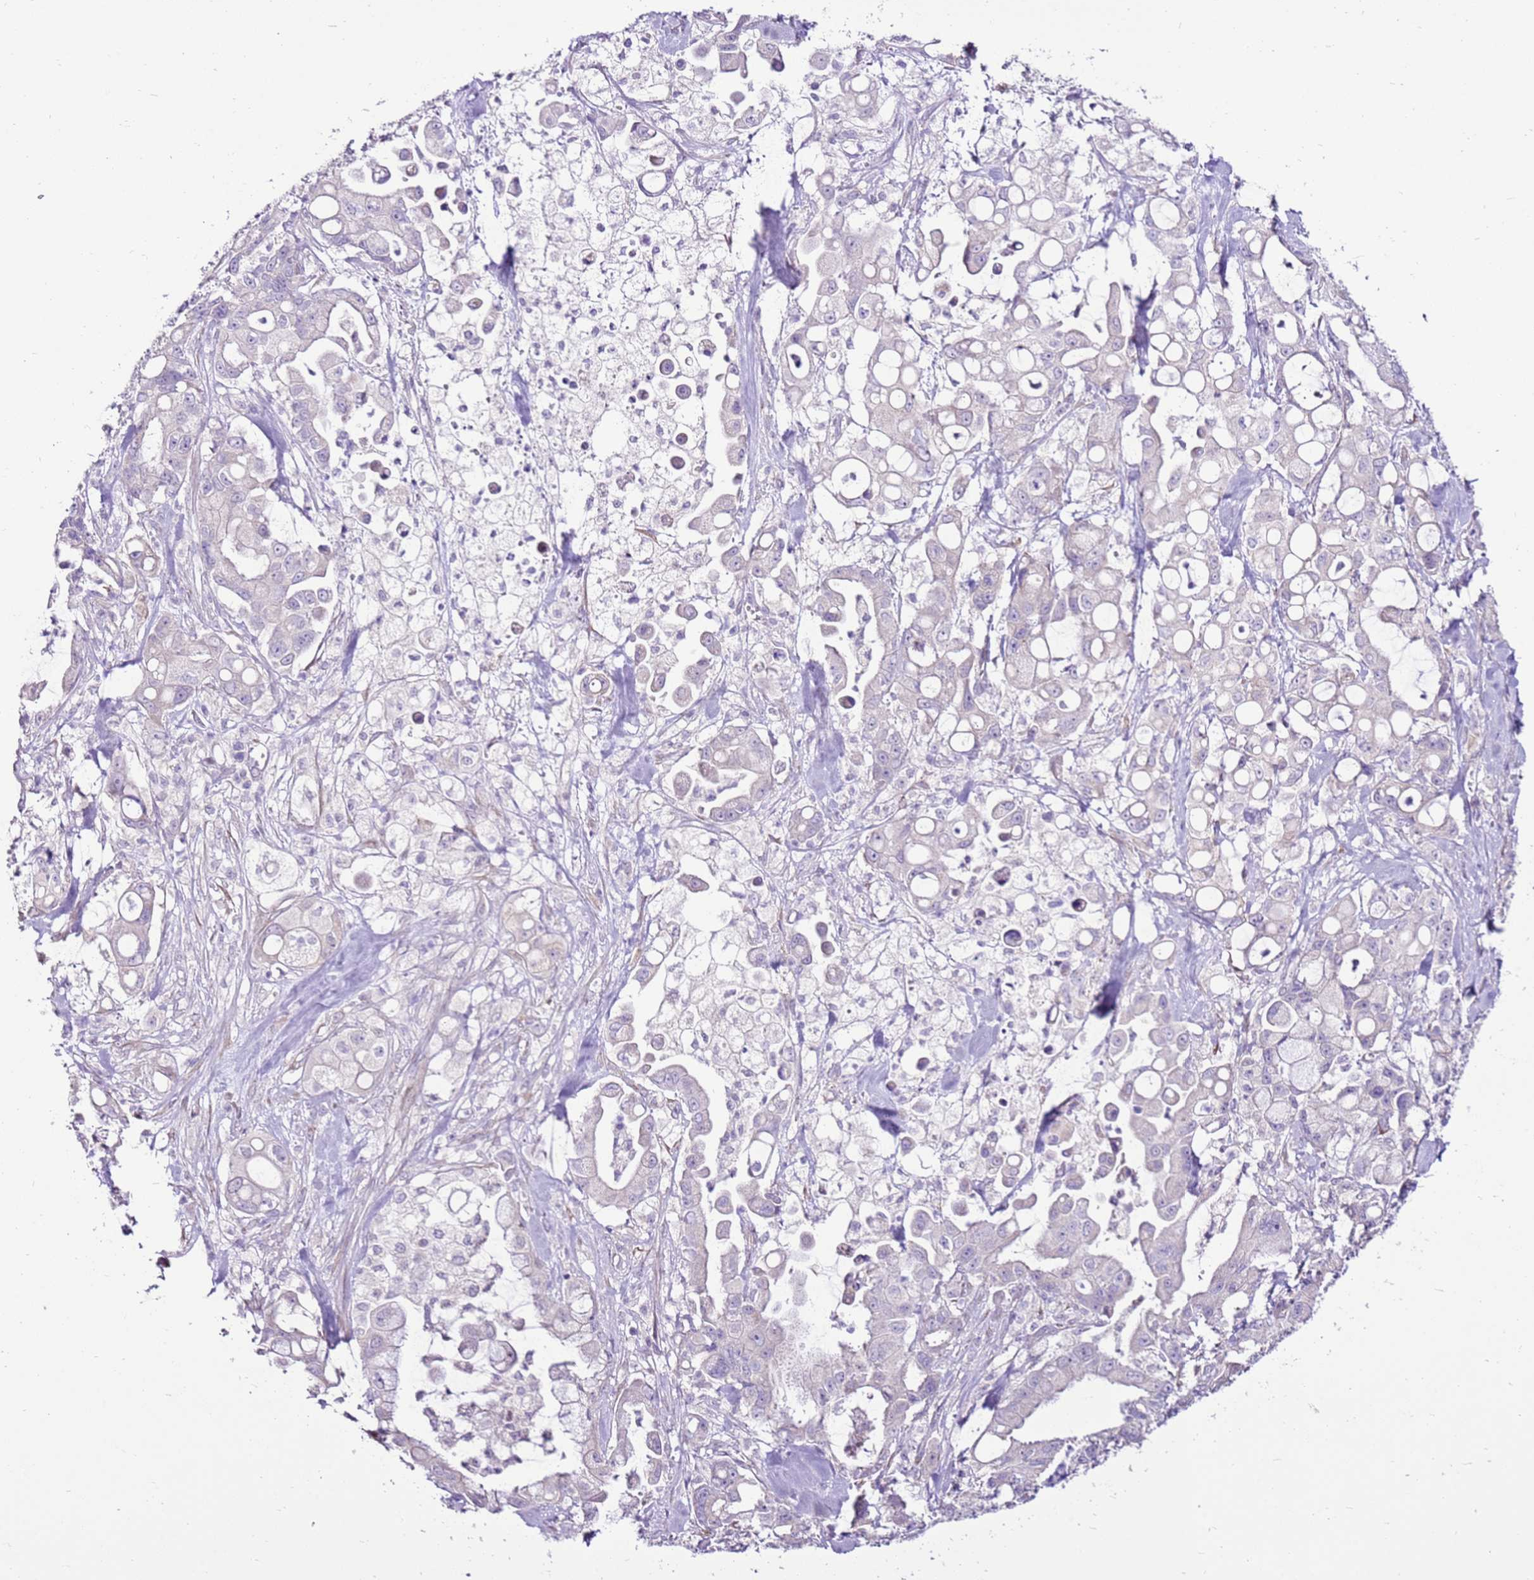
{"staining": {"intensity": "negative", "quantity": "none", "location": "none"}, "tissue": "pancreatic cancer", "cell_type": "Tumor cells", "image_type": "cancer", "snomed": [{"axis": "morphology", "description": "Adenocarcinoma, NOS"}, {"axis": "topography", "description": "Pancreas"}], "caption": "Immunohistochemistry (IHC) micrograph of pancreatic cancer (adenocarcinoma) stained for a protein (brown), which reveals no expression in tumor cells. The staining is performed using DAB (3,3'-diaminobenzidine) brown chromogen with nuclei counter-stained in using hematoxylin.", "gene": "SLC38A5", "patient": {"sex": "male", "age": 68}}